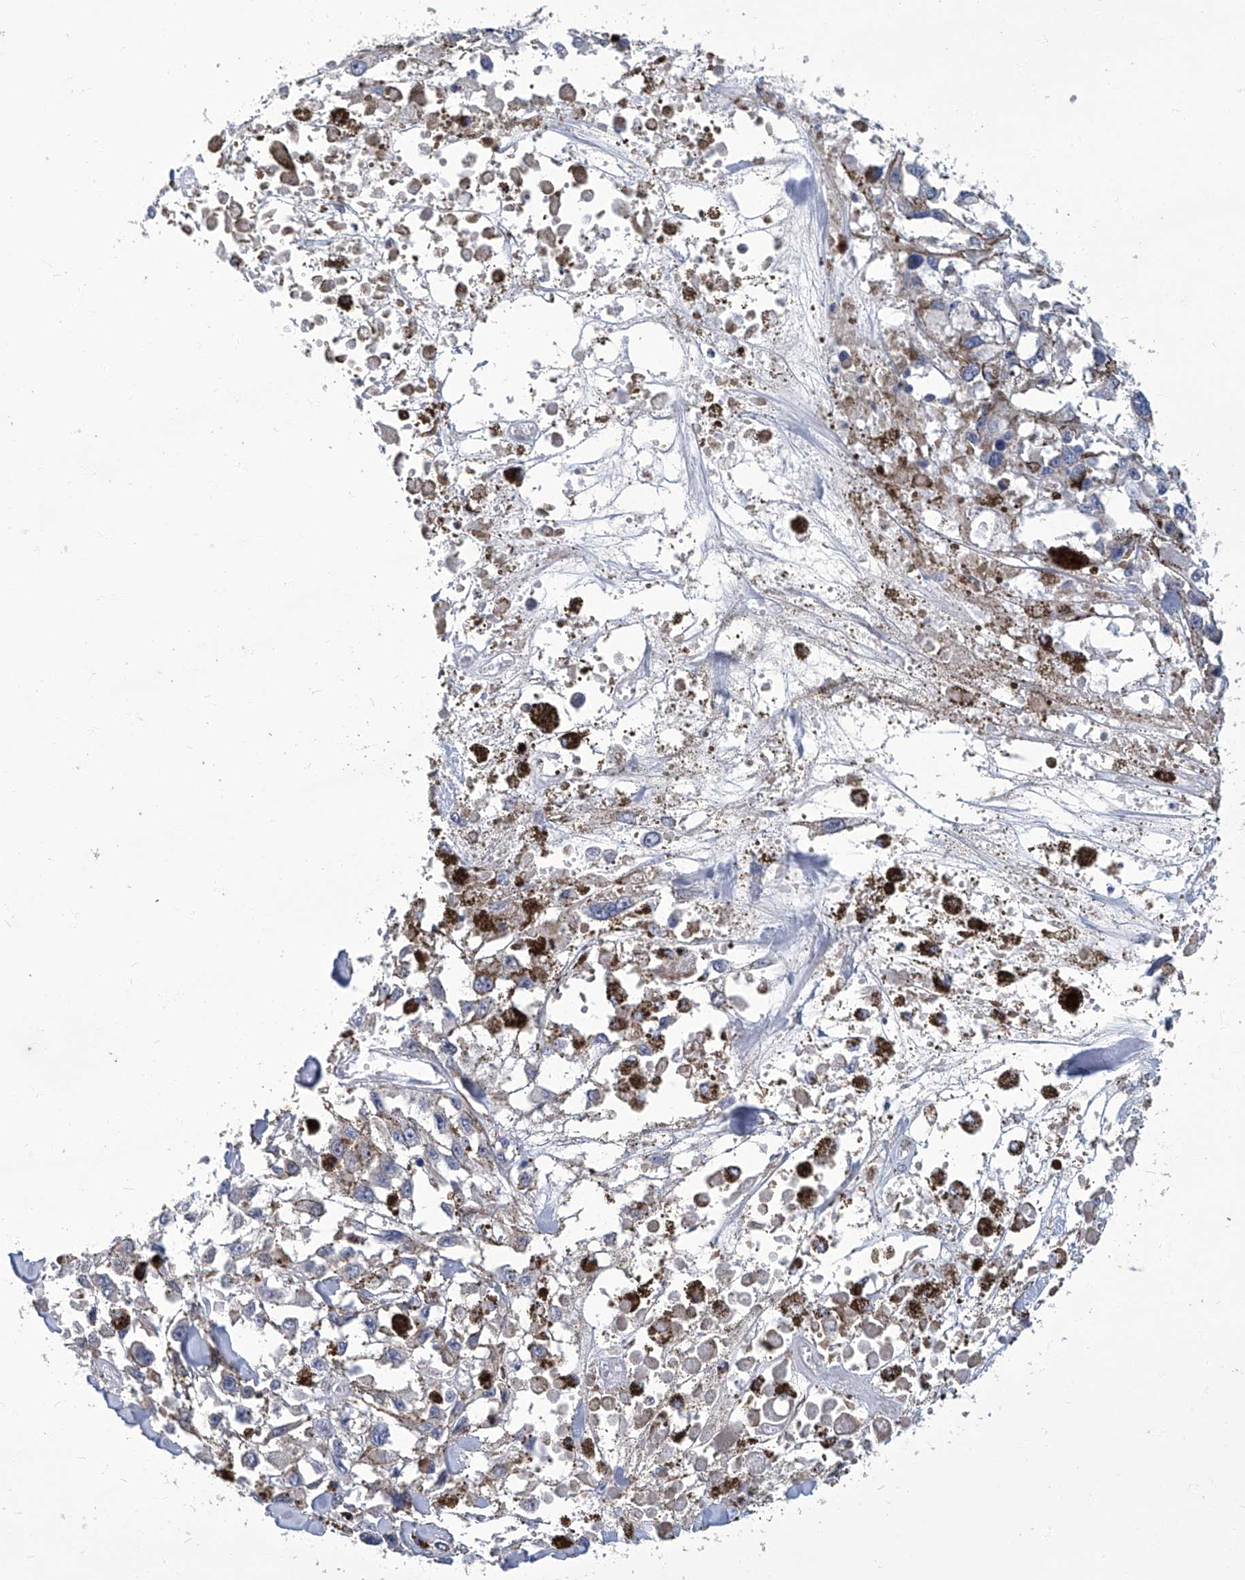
{"staining": {"intensity": "negative", "quantity": "none", "location": "none"}, "tissue": "melanoma", "cell_type": "Tumor cells", "image_type": "cancer", "snomed": [{"axis": "morphology", "description": "Malignant melanoma, Metastatic site"}, {"axis": "topography", "description": "Lymph node"}], "caption": "This is a image of immunohistochemistry (IHC) staining of melanoma, which shows no expression in tumor cells. (Immunohistochemistry (ihc), brightfield microscopy, high magnification).", "gene": "TGFBR1", "patient": {"sex": "male", "age": 59}}